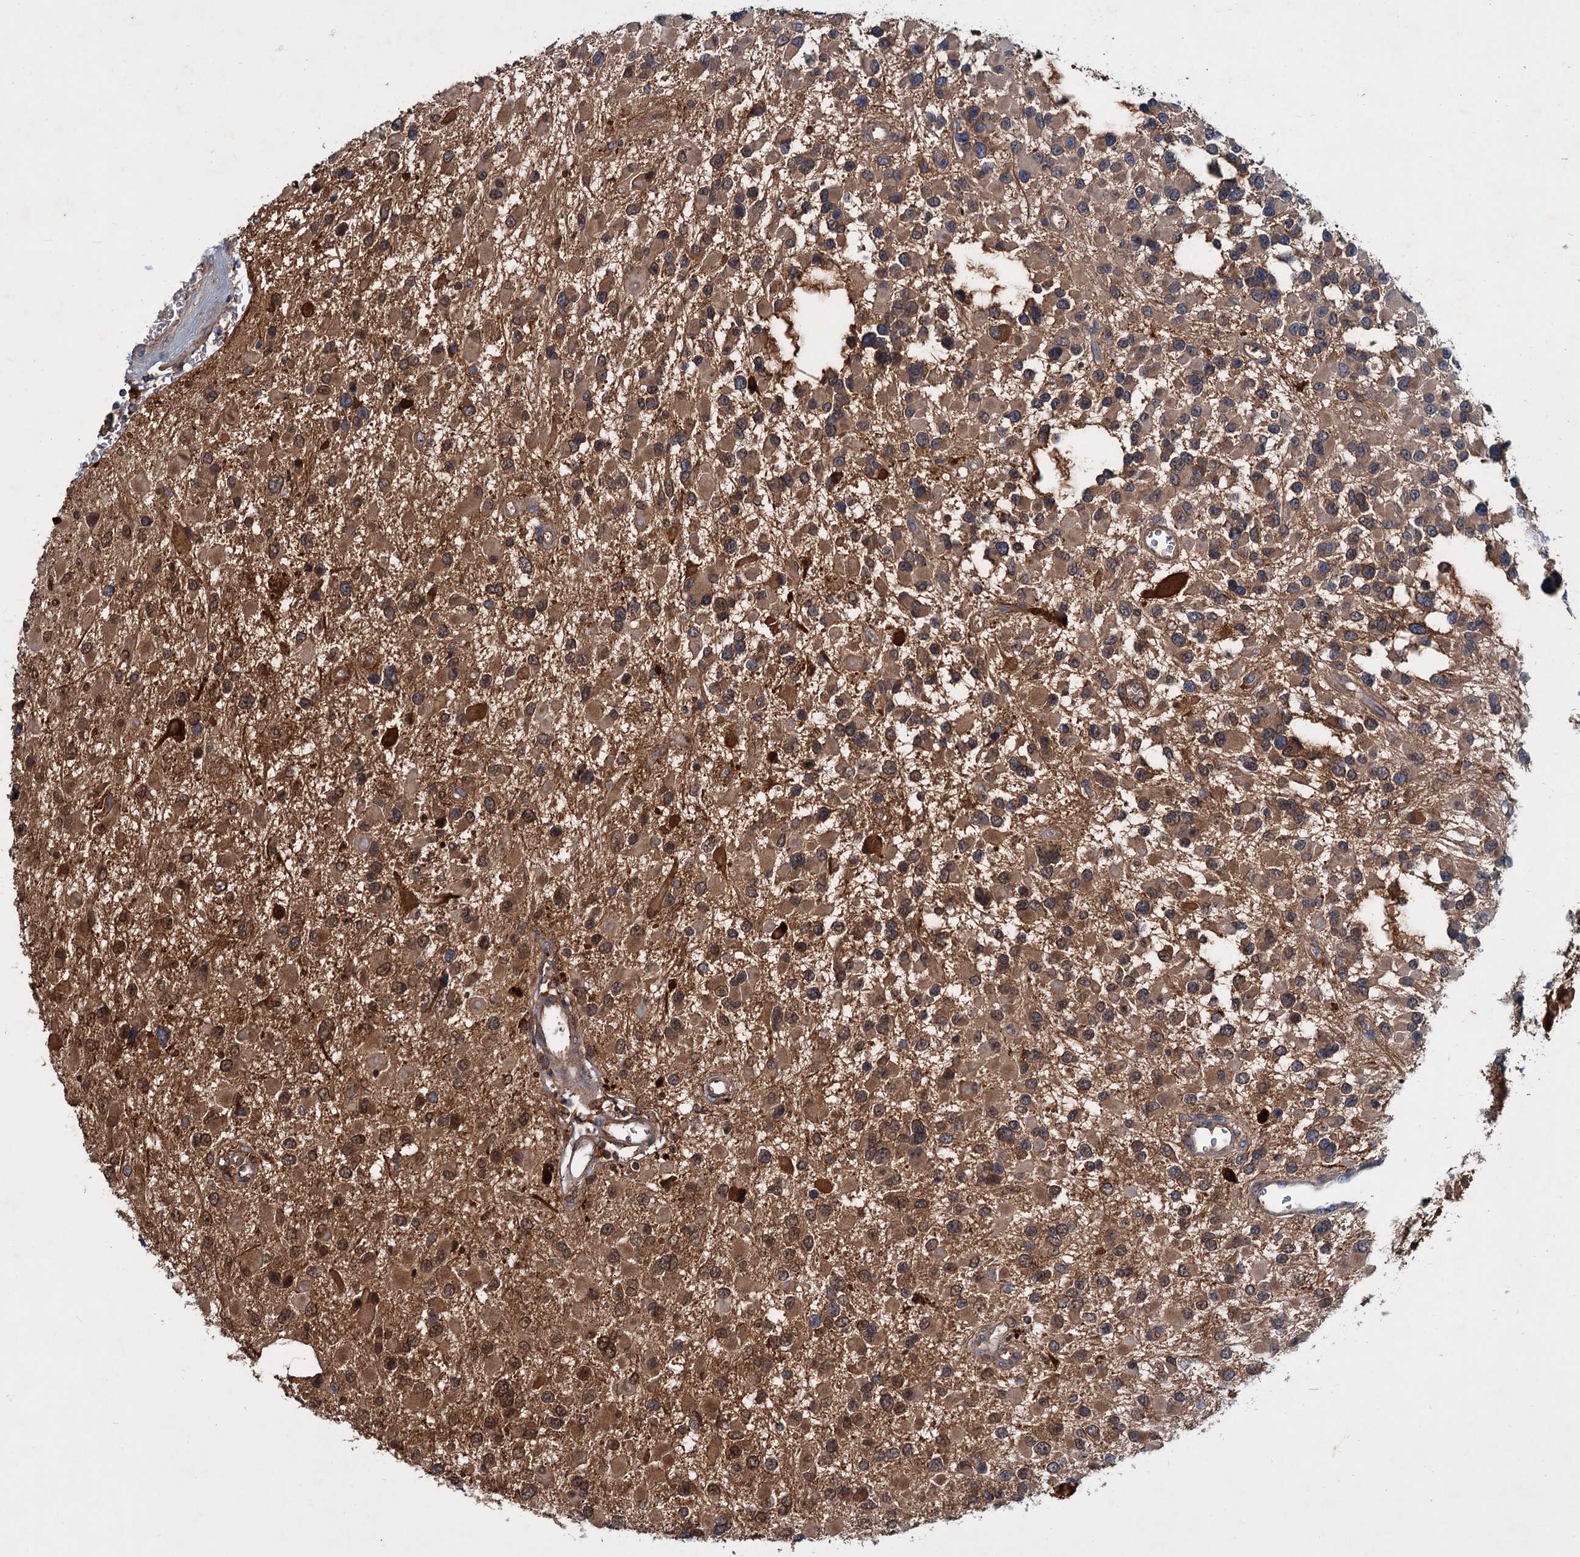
{"staining": {"intensity": "moderate", "quantity": ">75%", "location": "cytoplasmic/membranous,nuclear"}, "tissue": "glioma", "cell_type": "Tumor cells", "image_type": "cancer", "snomed": [{"axis": "morphology", "description": "Glioma, malignant, High grade"}, {"axis": "topography", "description": "Brain"}], "caption": "Glioma stained with a brown dye displays moderate cytoplasmic/membranous and nuclear positive staining in about >75% of tumor cells.", "gene": "CHRD", "patient": {"sex": "male", "age": 53}}